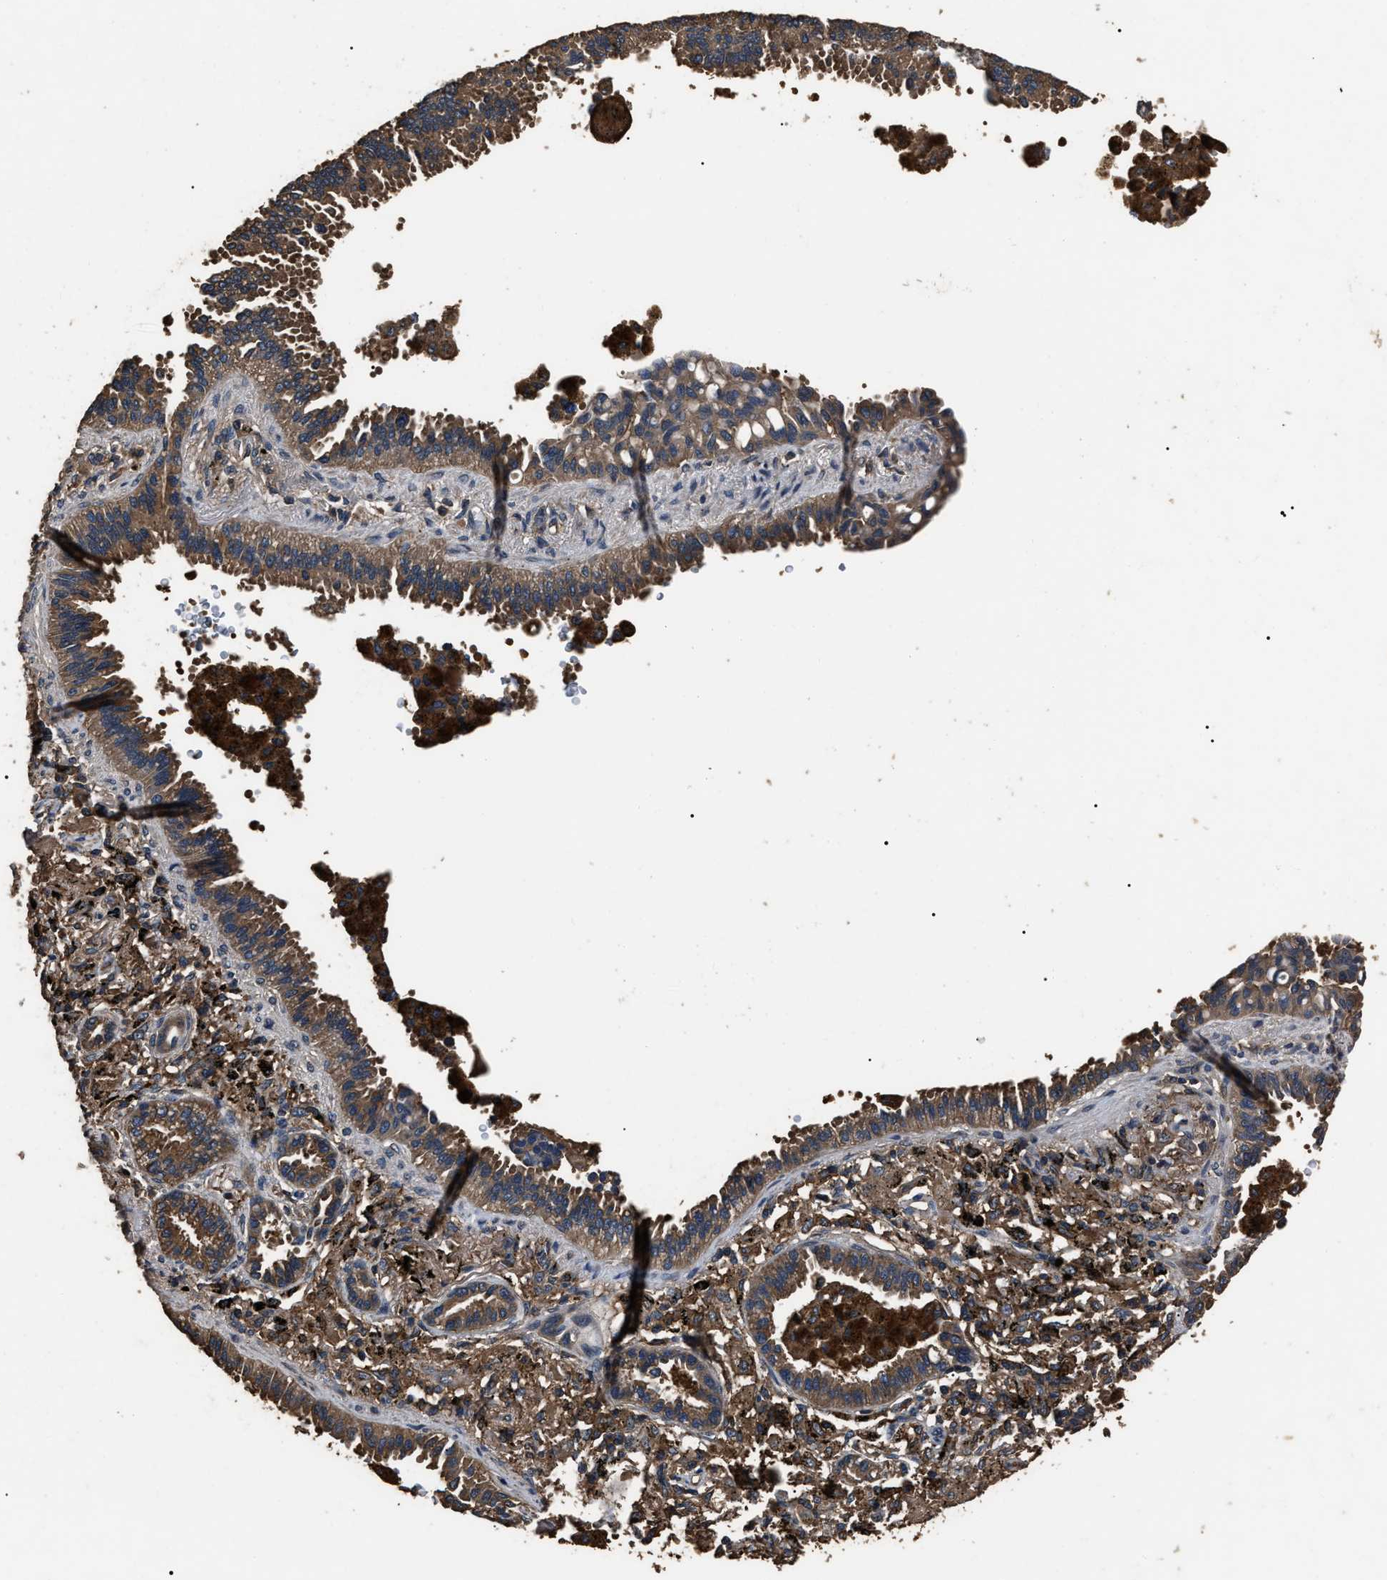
{"staining": {"intensity": "moderate", "quantity": ">75%", "location": "cytoplasmic/membranous"}, "tissue": "lung cancer", "cell_type": "Tumor cells", "image_type": "cancer", "snomed": [{"axis": "morphology", "description": "Normal tissue, NOS"}, {"axis": "morphology", "description": "Adenocarcinoma, NOS"}, {"axis": "topography", "description": "Lung"}], "caption": "About >75% of tumor cells in human adenocarcinoma (lung) display moderate cytoplasmic/membranous protein staining as visualized by brown immunohistochemical staining.", "gene": "RNF216", "patient": {"sex": "male", "age": 59}}